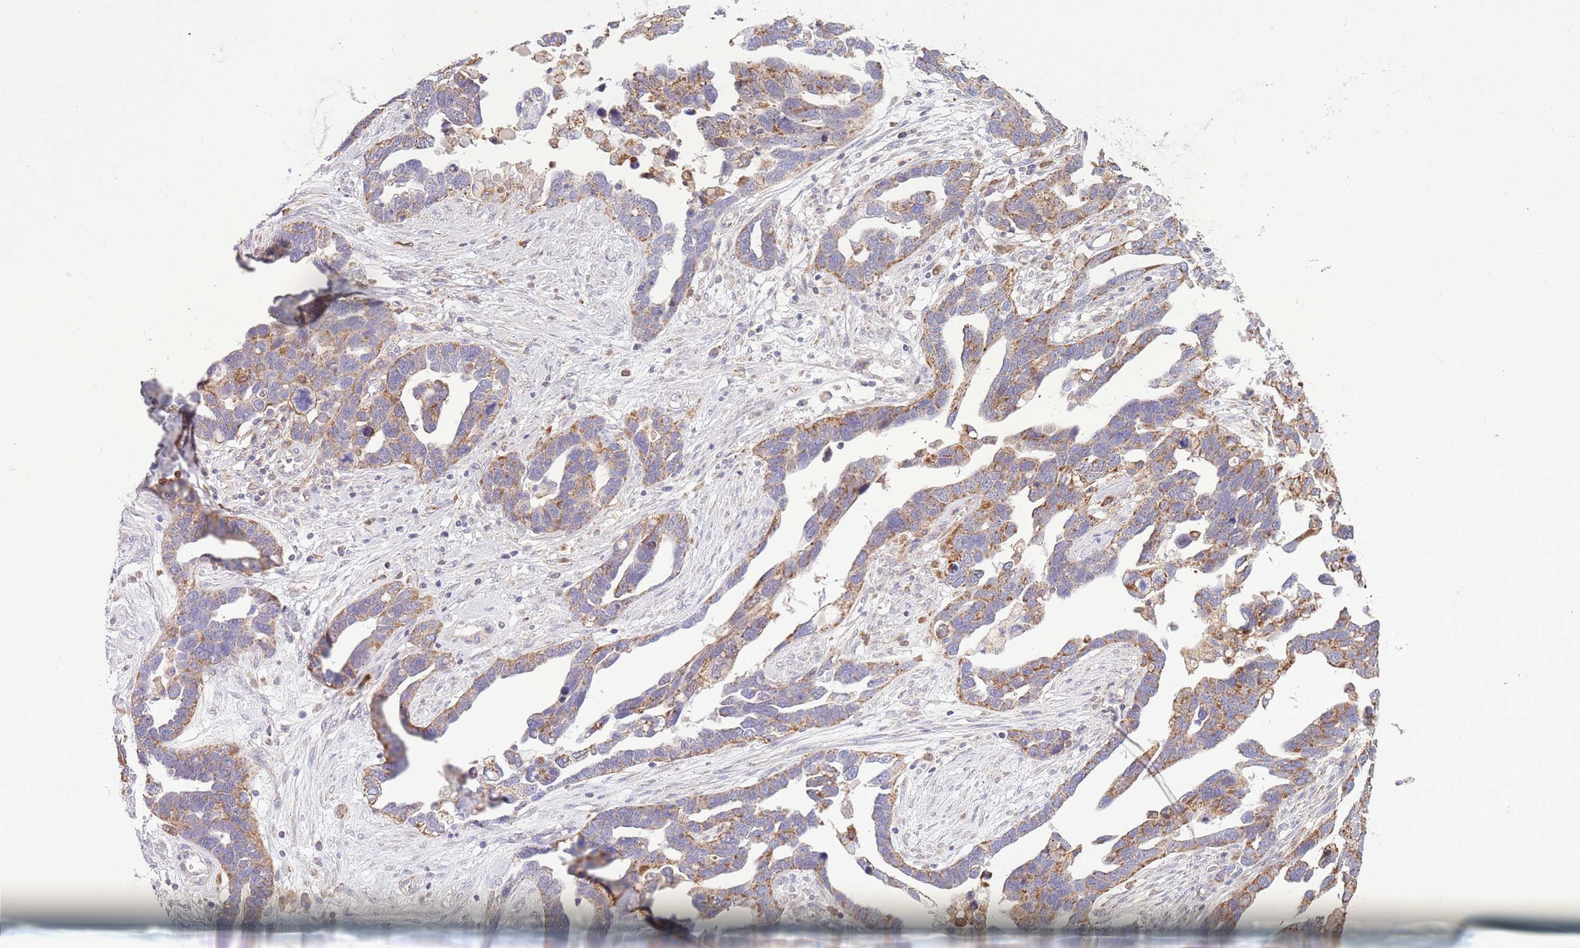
{"staining": {"intensity": "moderate", "quantity": ">75%", "location": "cytoplasmic/membranous"}, "tissue": "ovarian cancer", "cell_type": "Tumor cells", "image_type": "cancer", "snomed": [{"axis": "morphology", "description": "Cystadenocarcinoma, serous, NOS"}, {"axis": "topography", "description": "Ovary"}], "caption": "Ovarian cancer (serous cystadenocarcinoma) stained with a protein marker reveals moderate staining in tumor cells.", "gene": "PRAM1", "patient": {"sex": "female", "age": 54}}